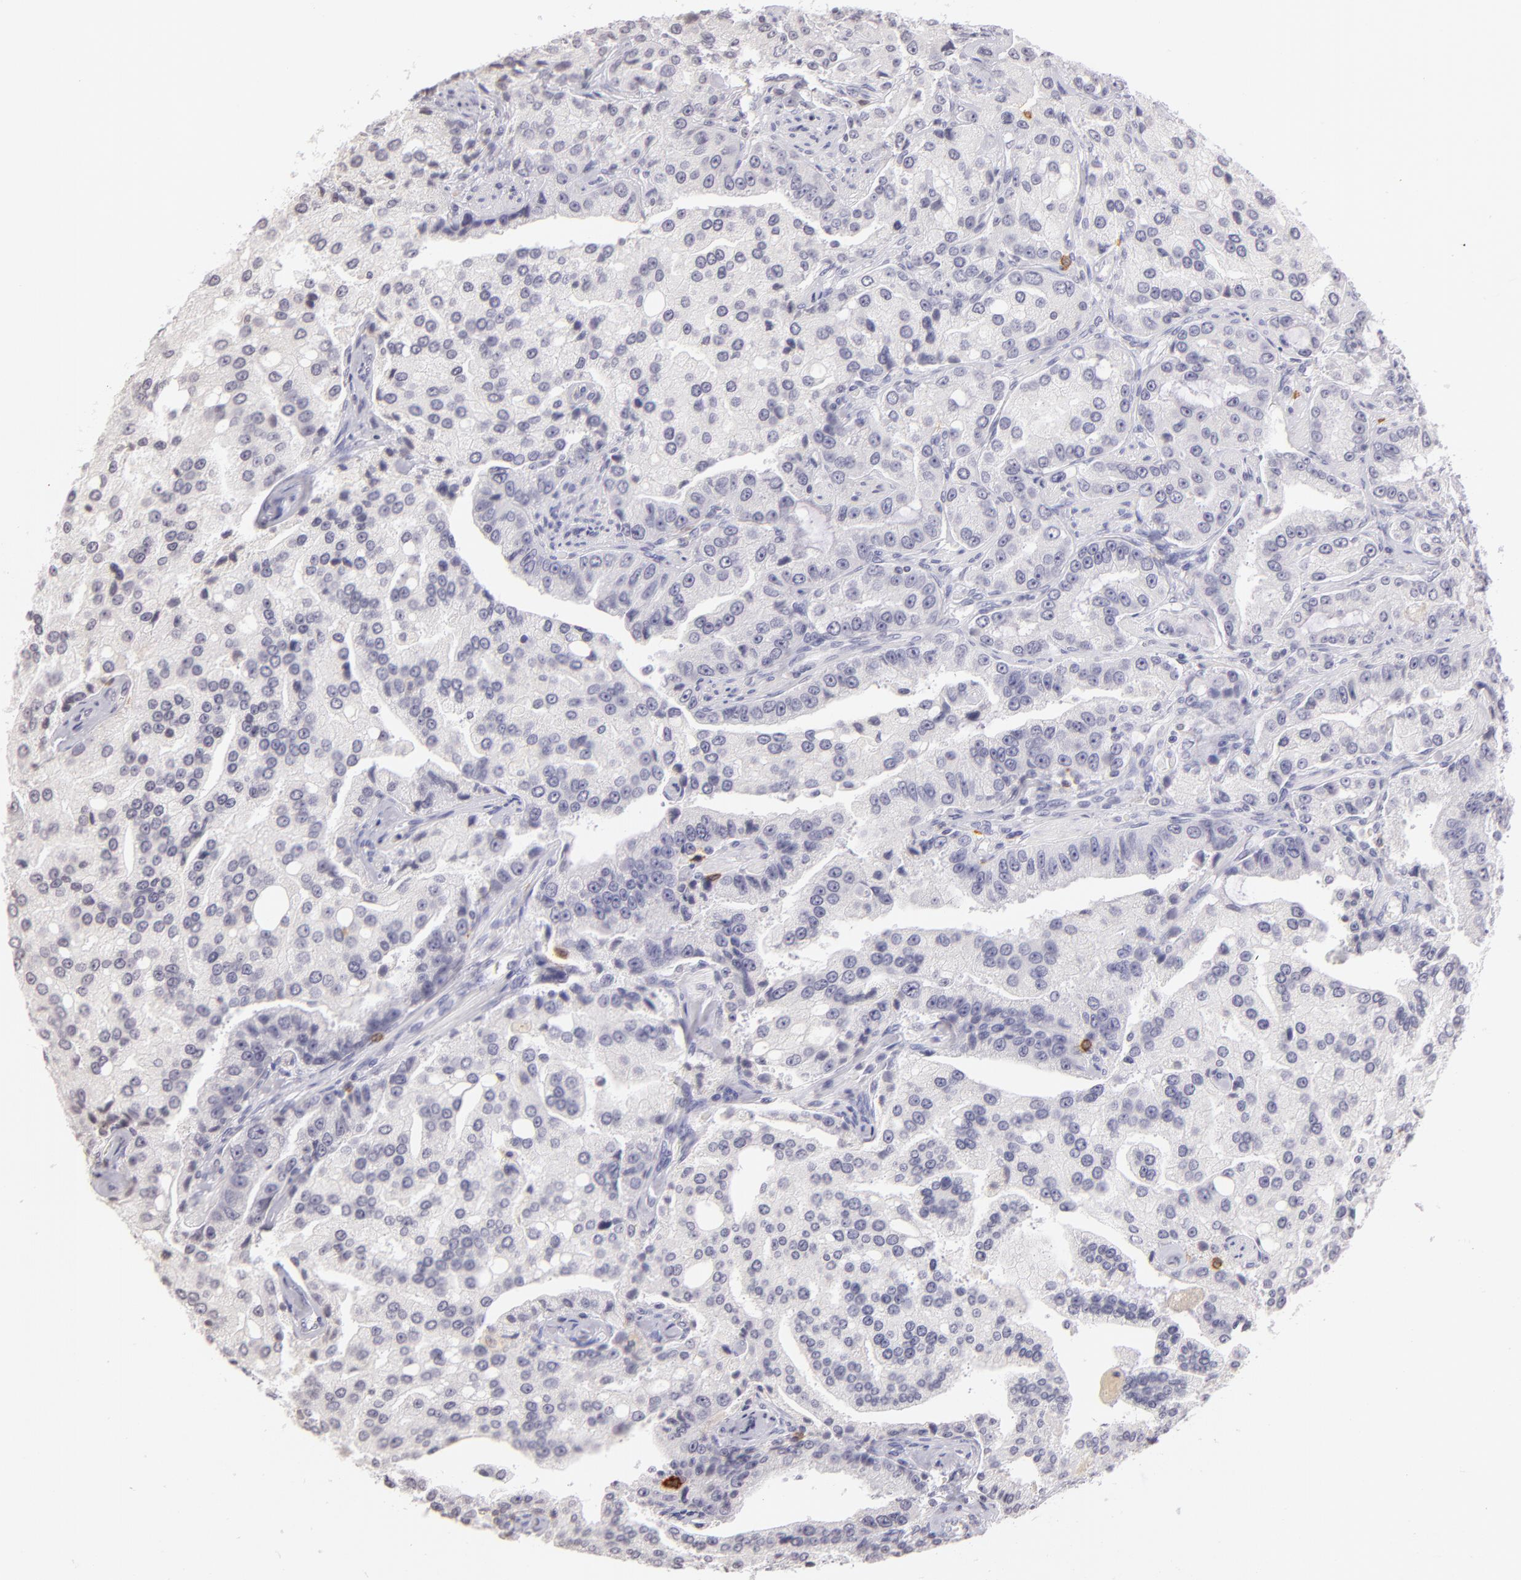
{"staining": {"intensity": "negative", "quantity": "none", "location": "none"}, "tissue": "prostate cancer", "cell_type": "Tumor cells", "image_type": "cancer", "snomed": [{"axis": "morphology", "description": "Adenocarcinoma, Medium grade"}, {"axis": "topography", "description": "Prostate"}], "caption": "This is an IHC micrograph of human medium-grade adenocarcinoma (prostate). There is no positivity in tumor cells.", "gene": "IL2RA", "patient": {"sex": "male", "age": 72}}